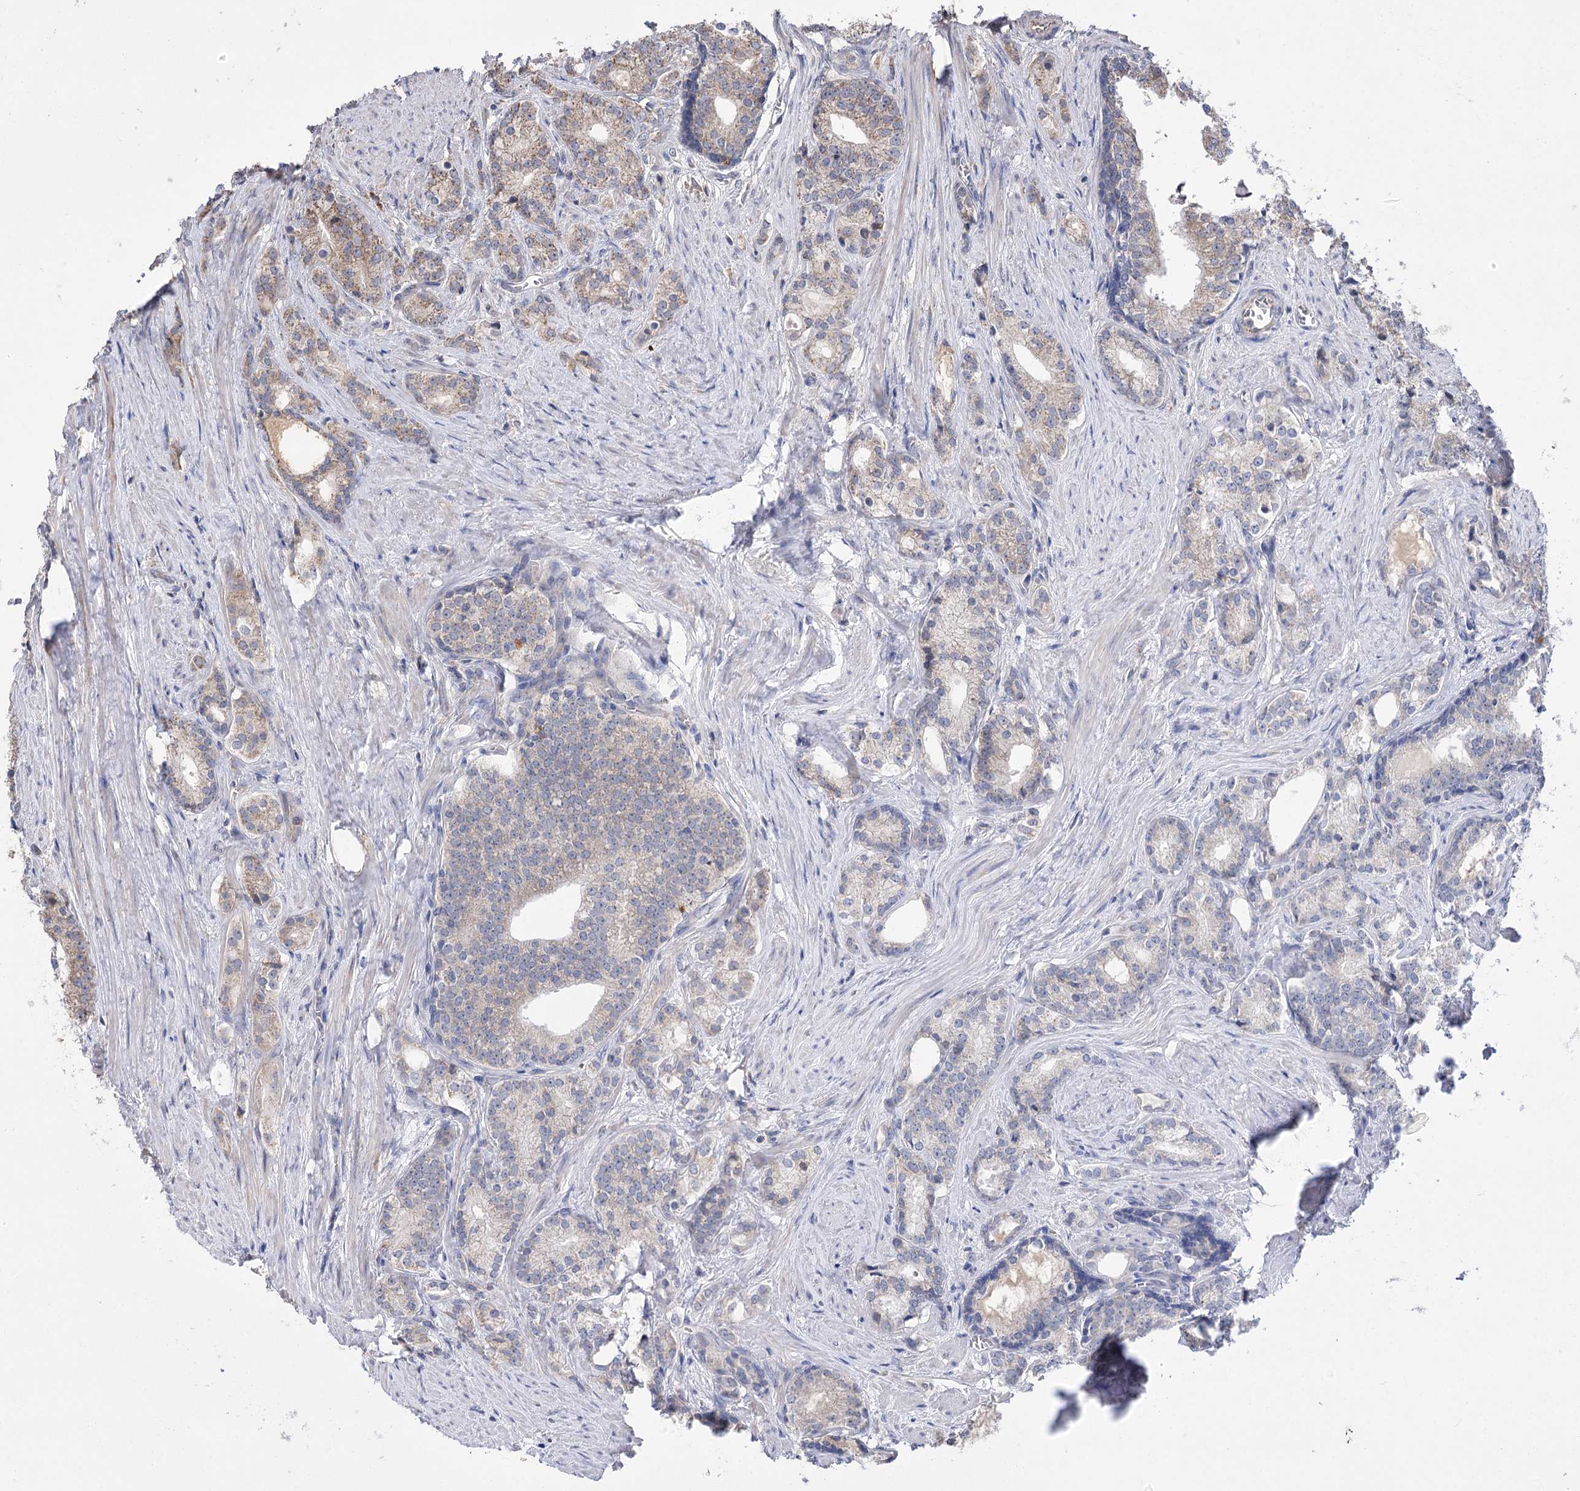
{"staining": {"intensity": "moderate", "quantity": "<25%", "location": "cytoplasmic/membranous"}, "tissue": "prostate cancer", "cell_type": "Tumor cells", "image_type": "cancer", "snomed": [{"axis": "morphology", "description": "Adenocarcinoma, Low grade"}, {"axis": "topography", "description": "Prostate"}], "caption": "Immunohistochemistry (IHC) histopathology image of prostate cancer stained for a protein (brown), which demonstrates low levels of moderate cytoplasmic/membranous positivity in about <25% of tumor cells.", "gene": "RASSF3", "patient": {"sex": "male", "age": 71}}